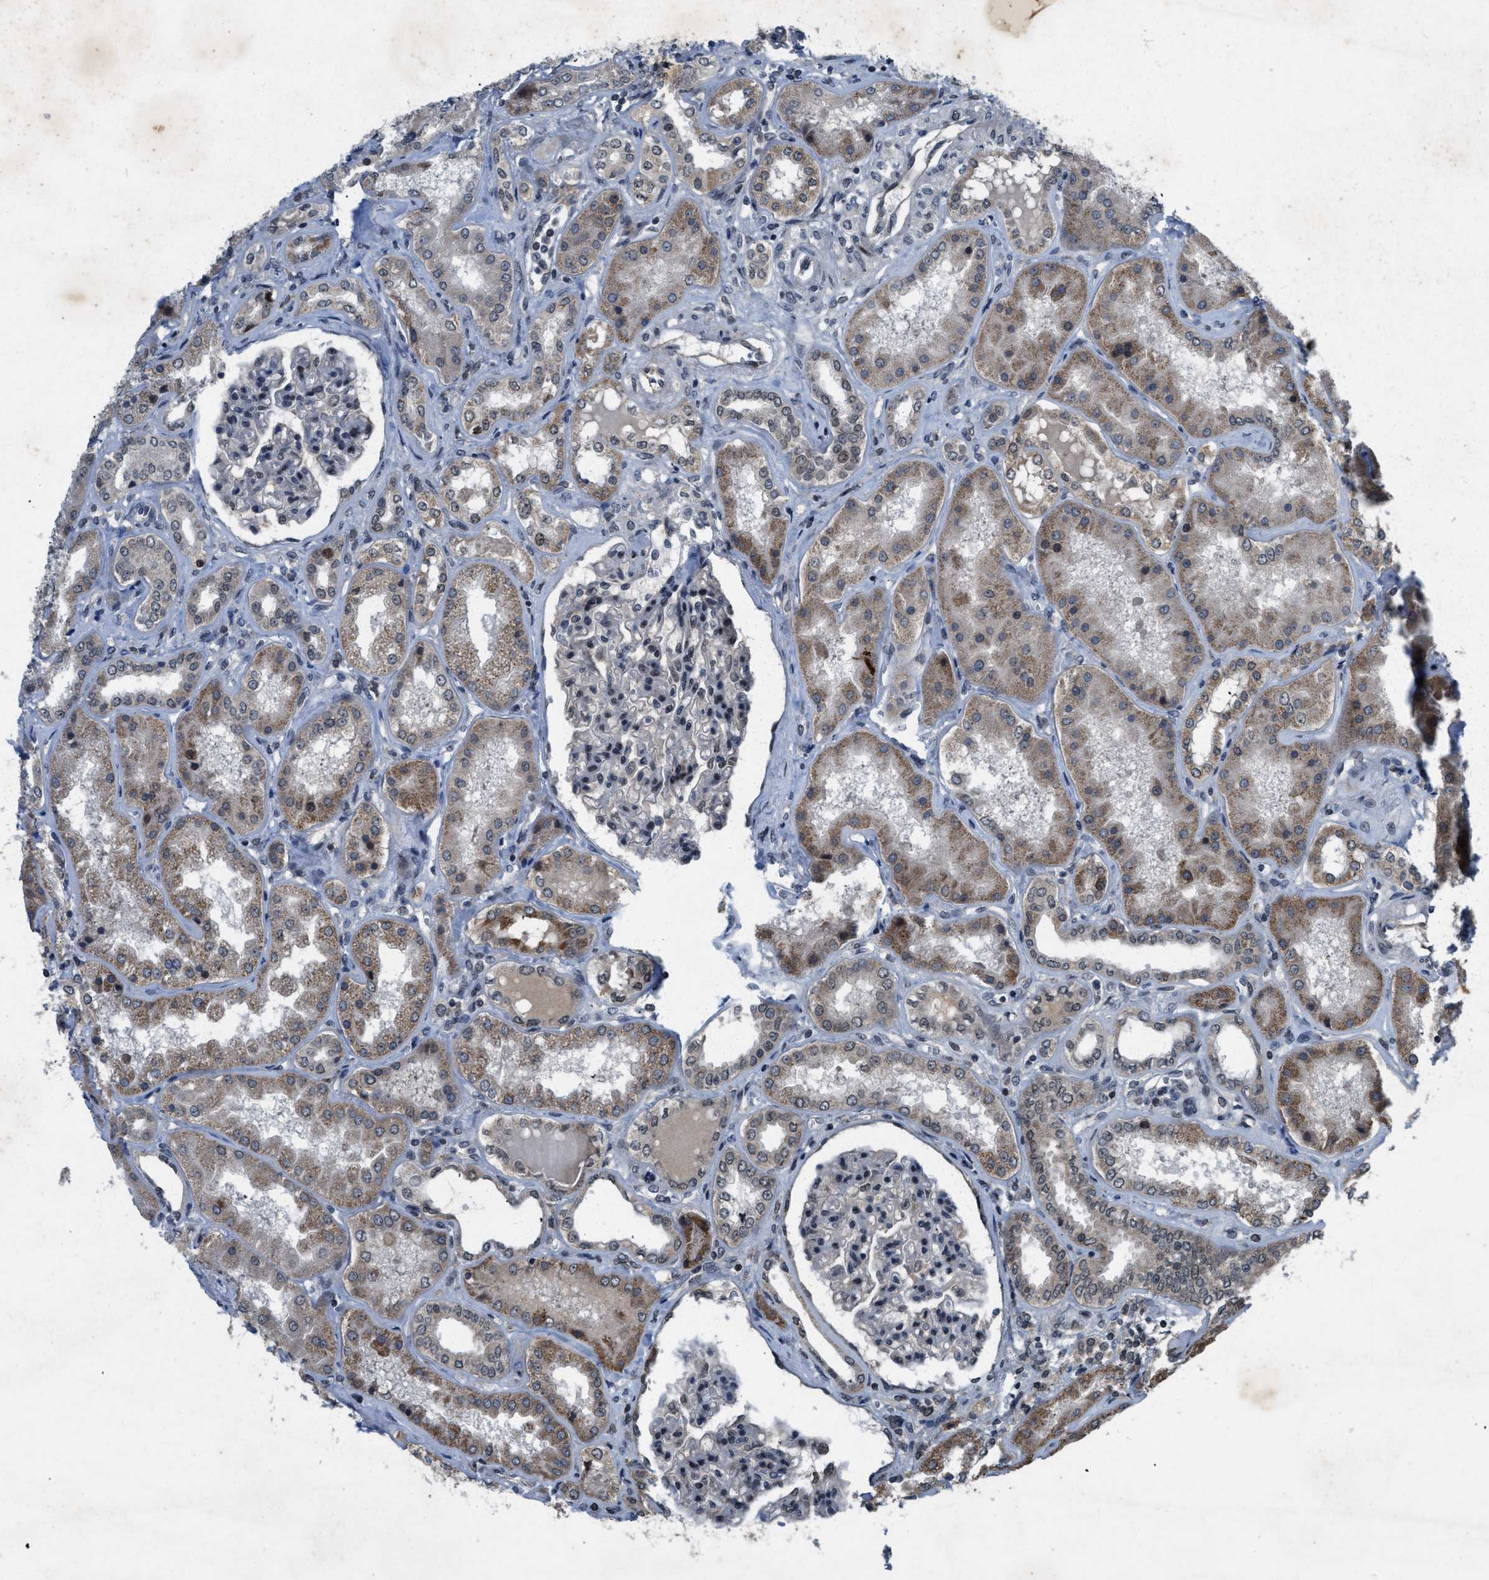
{"staining": {"intensity": "moderate", "quantity": "25%-75%", "location": "cytoplasmic/membranous,nuclear"}, "tissue": "kidney", "cell_type": "Cells in glomeruli", "image_type": "normal", "snomed": [{"axis": "morphology", "description": "Normal tissue, NOS"}, {"axis": "topography", "description": "Kidney"}], "caption": "Protein staining exhibits moderate cytoplasmic/membranous,nuclear positivity in about 25%-75% of cells in glomeruli in unremarkable kidney.", "gene": "ZNHIT1", "patient": {"sex": "female", "age": 56}}